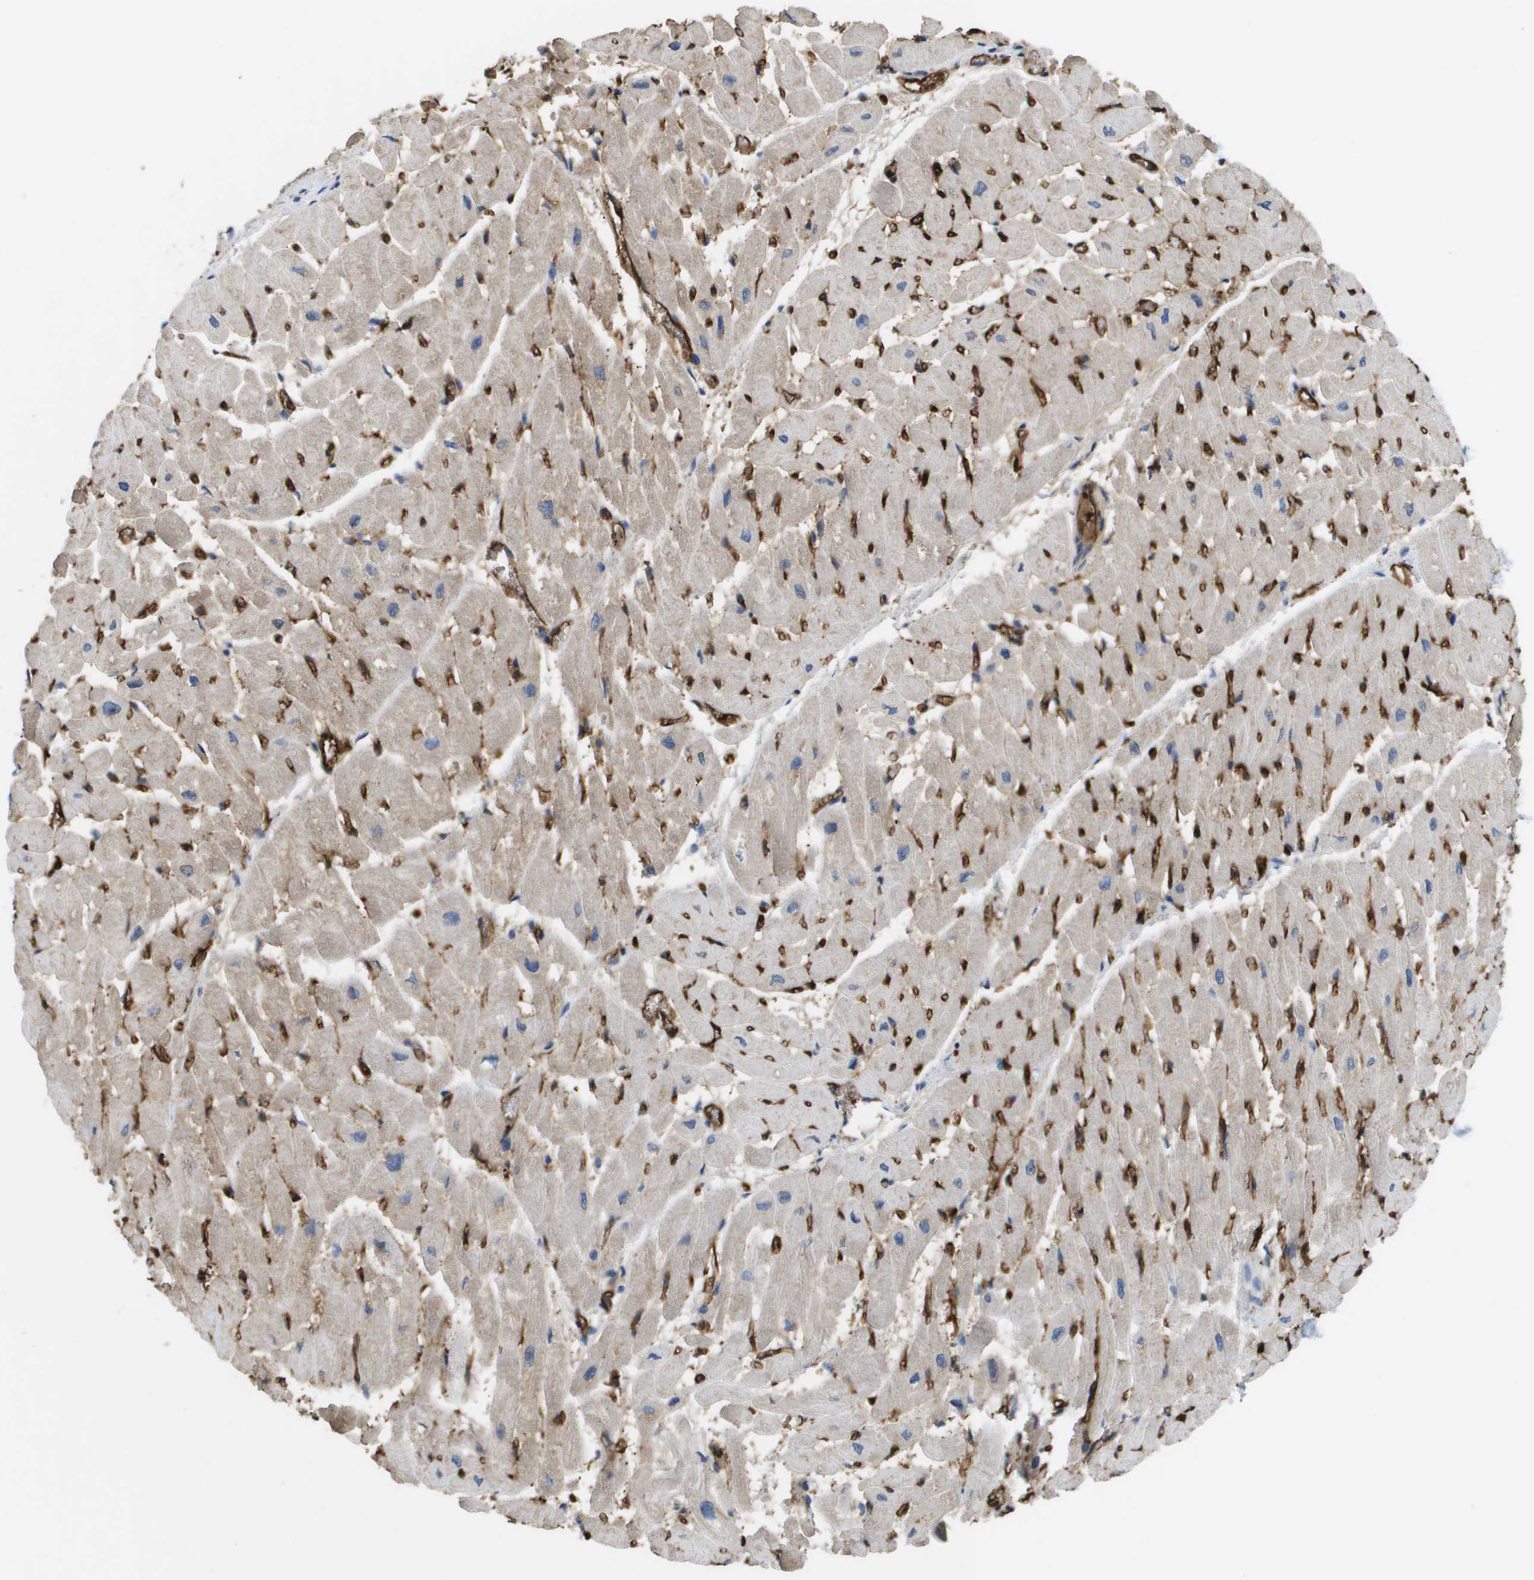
{"staining": {"intensity": "weak", "quantity": ">75%", "location": "cytoplasmic/membranous"}, "tissue": "heart muscle", "cell_type": "Cardiomyocytes", "image_type": "normal", "snomed": [{"axis": "morphology", "description": "Normal tissue, NOS"}, {"axis": "topography", "description": "Heart"}], "caption": "A high-resolution image shows IHC staining of normal heart muscle, which demonstrates weak cytoplasmic/membranous staining in approximately >75% of cardiomyocytes.", "gene": "FABP5", "patient": {"sex": "male", "age": 45}}